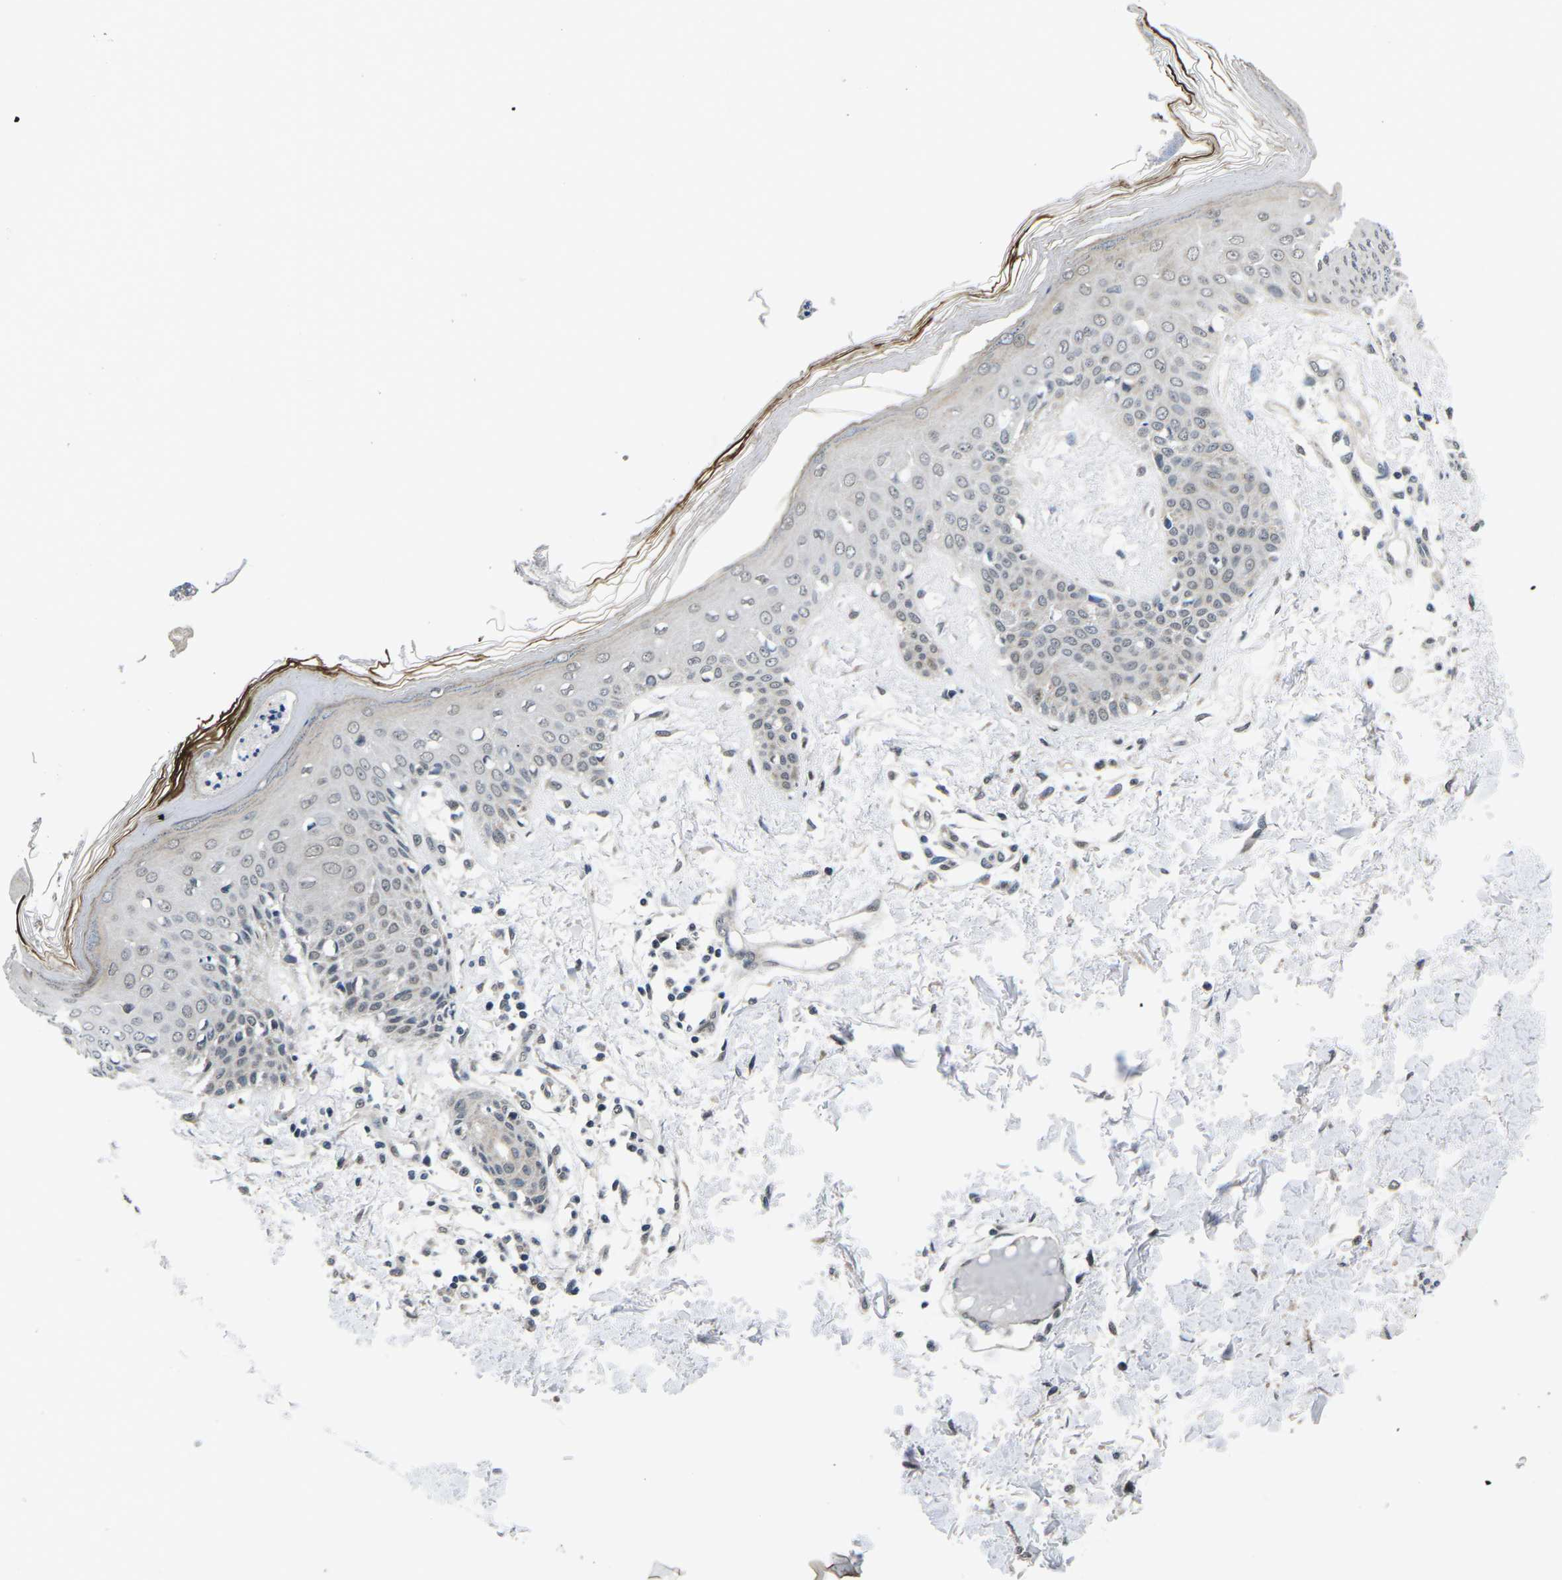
{"staining": {"intensity": "weak", "quantity": ">75%", "location": "cytoplasmic/membranous"}, "tissue": "skin", "cell_type": "Fibroblasts", "image_type": "normal", "snomed": [{"axis": "morphology", "description": "Normal tissue, NOS"}, {"axis": "topography", "description": "Skin"}], "caption": "Weak cytoplasmic/membranous positivity for a protein is identified in about >75% of fibroblasts of unremarkable skin using IHC.", "gene": "CCNE1", "patient": {"sex": "male", "age": 53}}